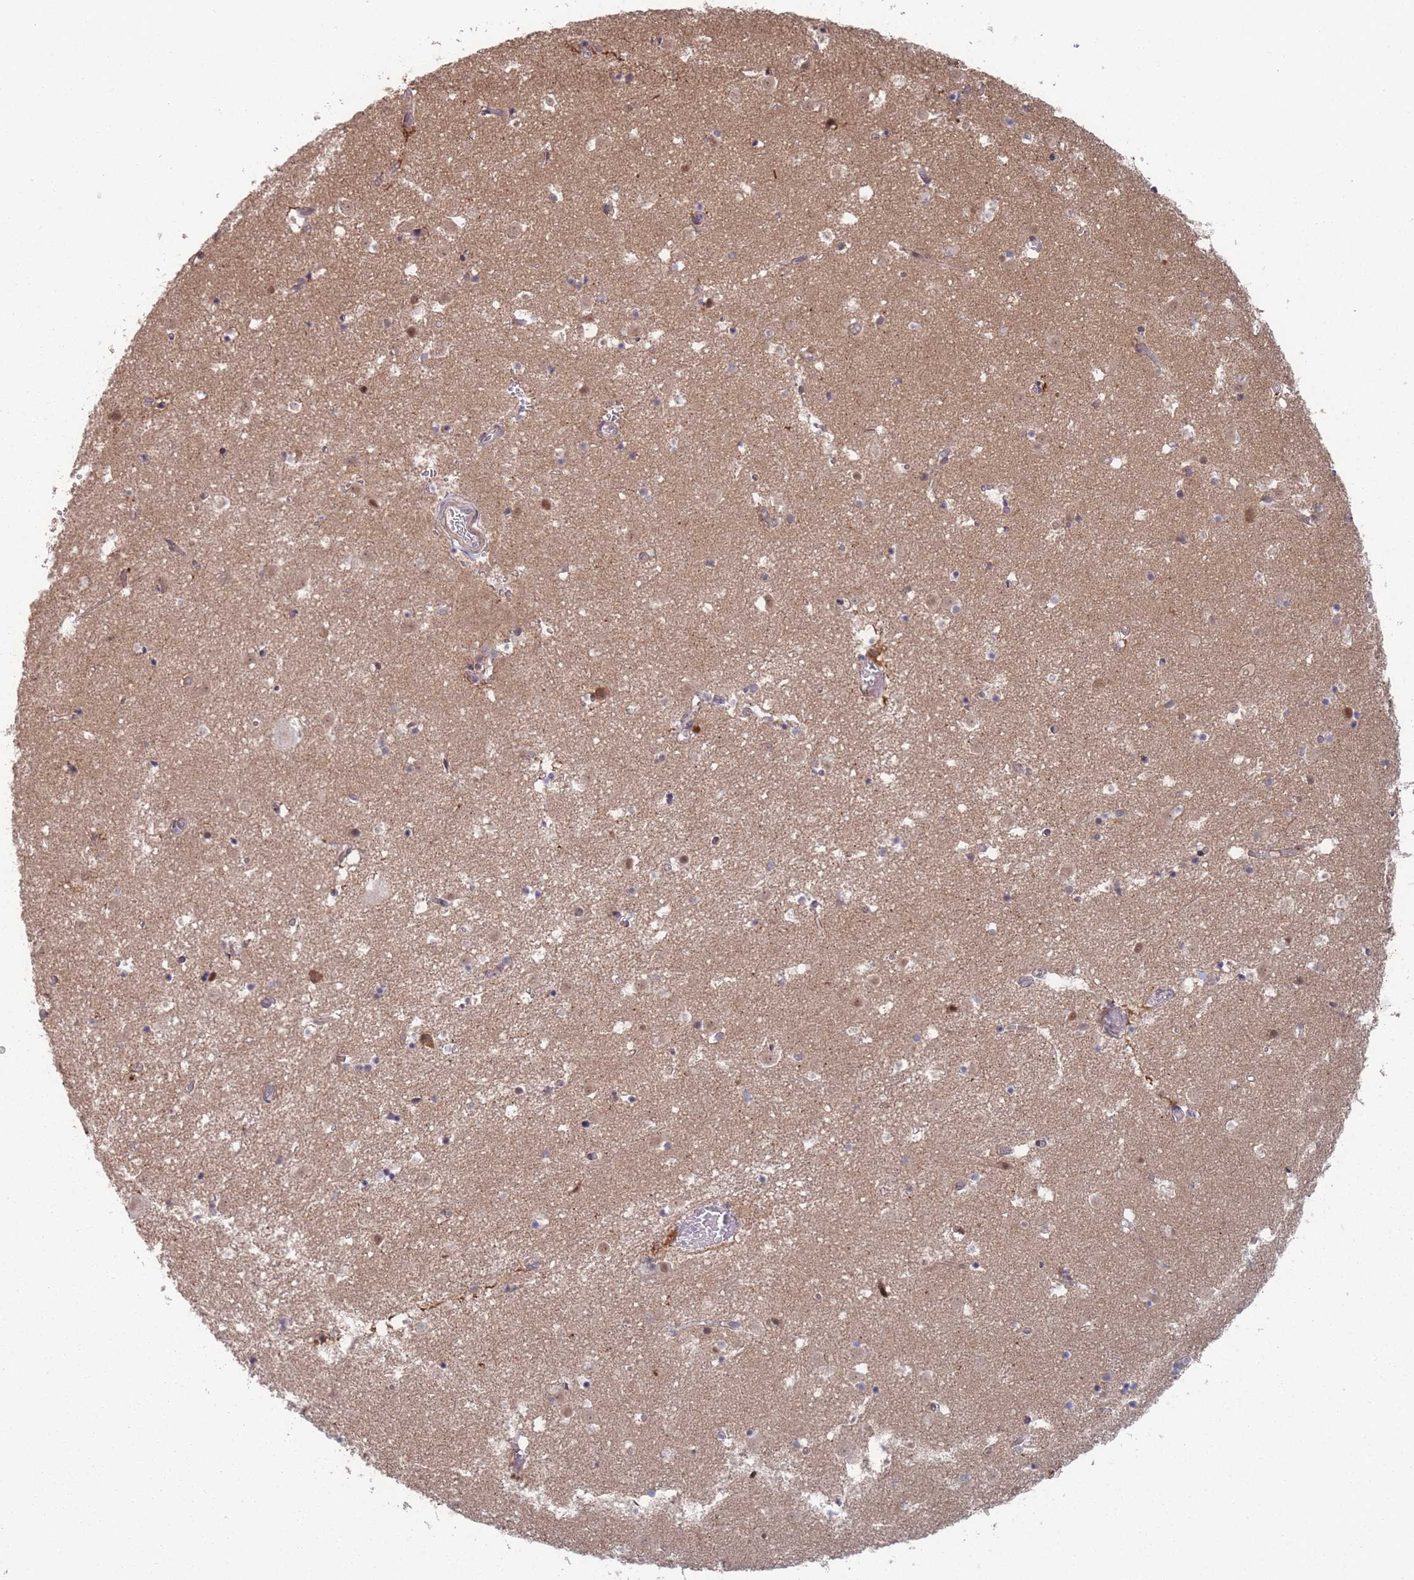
{"staining": {"intensity": "moderate", "quantity": "<25%", "location": "cytoplasmic/membranous"}, "tissue": "caudate", "cell_type": "Glial cells", "image_type": "normal", "snomed": [{"axis": "morphology", "description": "Normal tissue, NOS"}, {"axis": "topography", "description": "Lateral ventricle wall"}], "caption": "High-magnification brightfield microscopy of benign caudate stained with DAB (3,3'-diaminobenzidine) (brown) and counterstained with hematoxylin (blue). glial cells exhibit moderate cytoplasmic/membranous expression is present in about<25% of cells.", "gene": "CNTRL", "patient": {"sex": "male", "age": 25}}